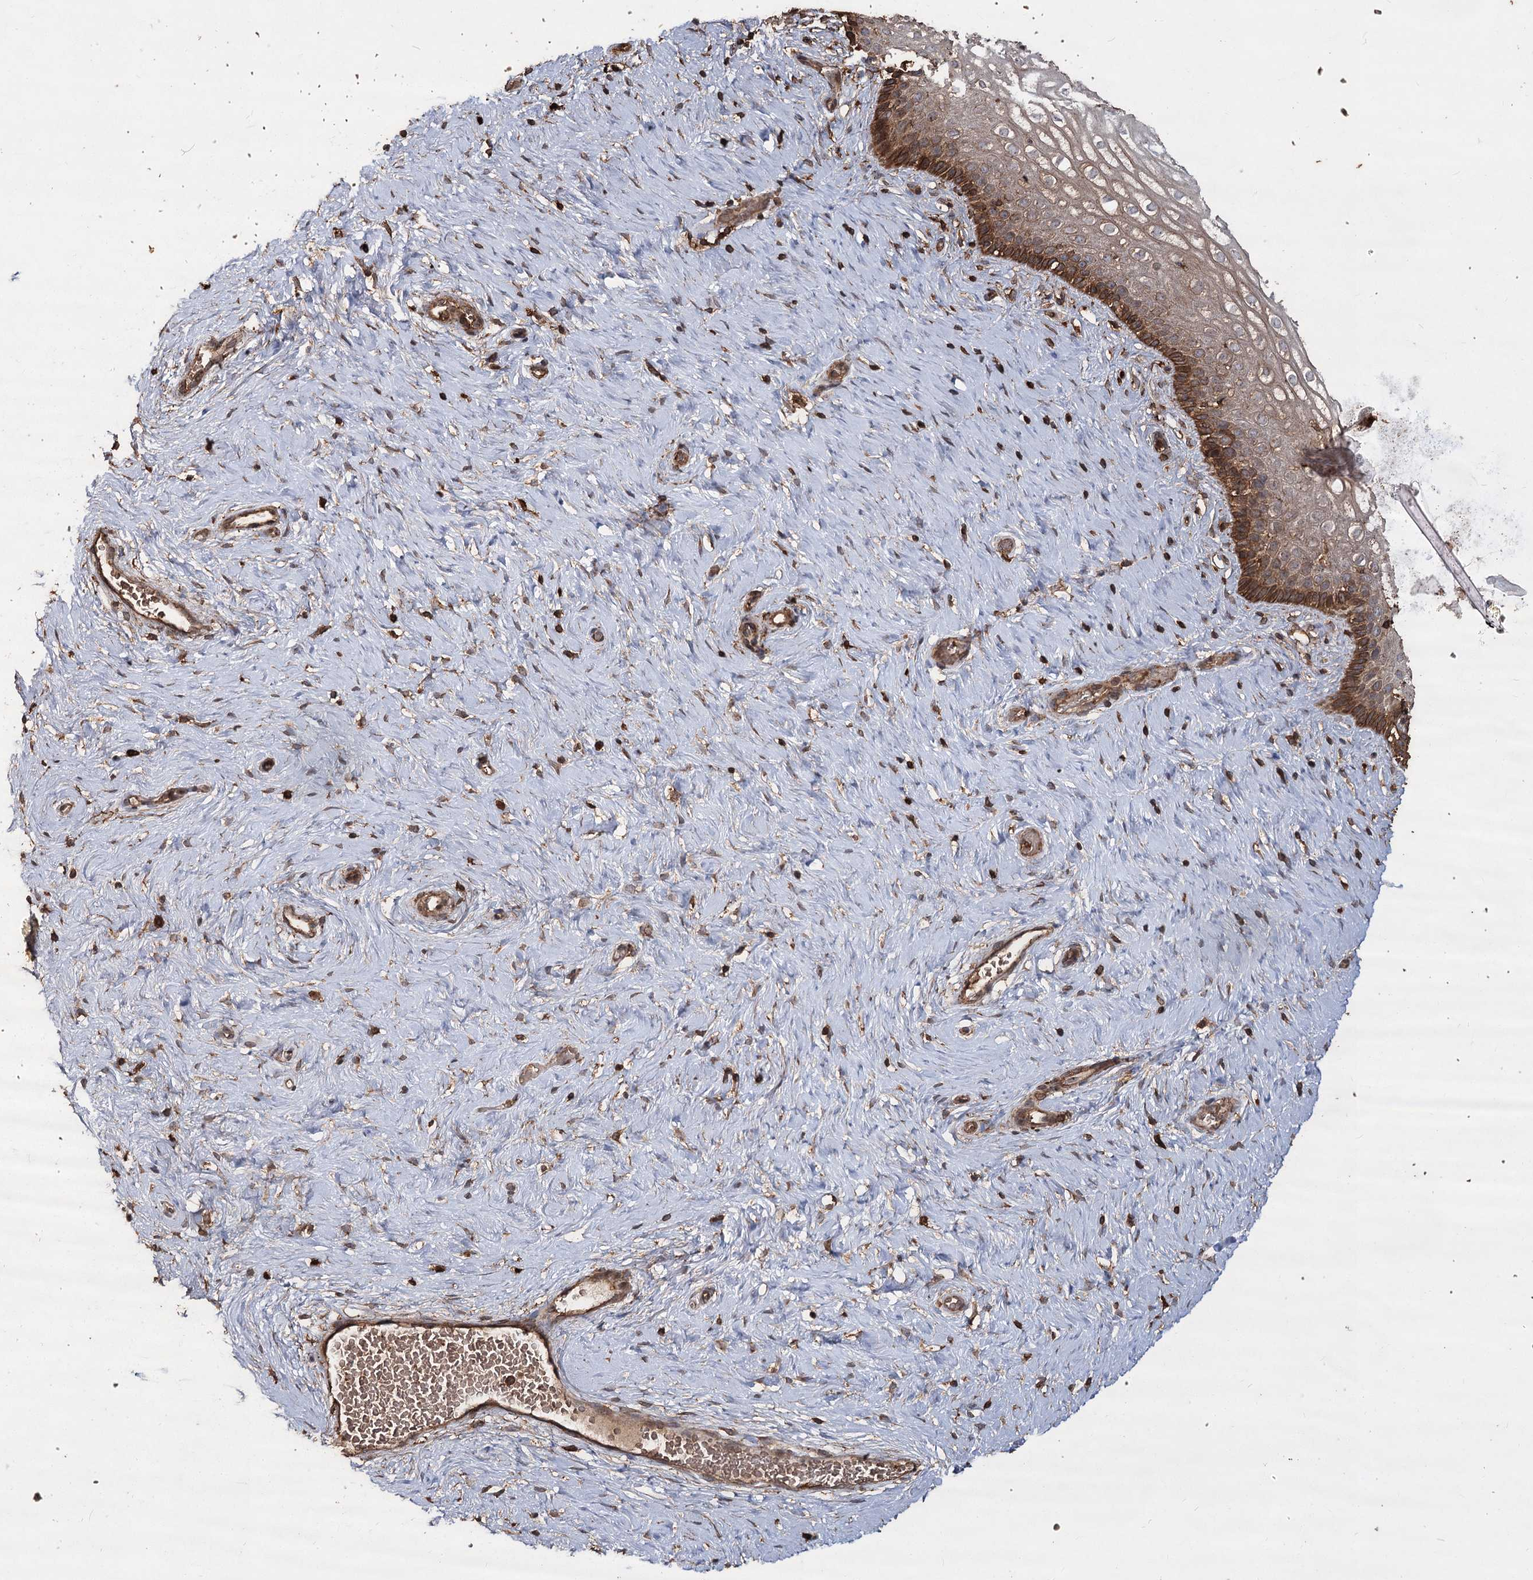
{"staining": {"intensity": "strong", "quantity": ">75%", "location": "cytoplasmic/membranous"}, "tissue": "cervix", "cell_type": "Glandular cells", "image_type": "normal", "snomed": [{"axis": "morphology", "description": "Normal tissue, NOS"}, {"axis": "topography", "description": "Cervix"}], "caption": "This histopathology image shows immunohistochemistry (IHC) staining of benign human cervix, with high strong cytoplasmic/membranous positivity in about >75% of glandular cells.", "gene": "PIK3C2A", "patient": {"sex": "female", "age": 33}}